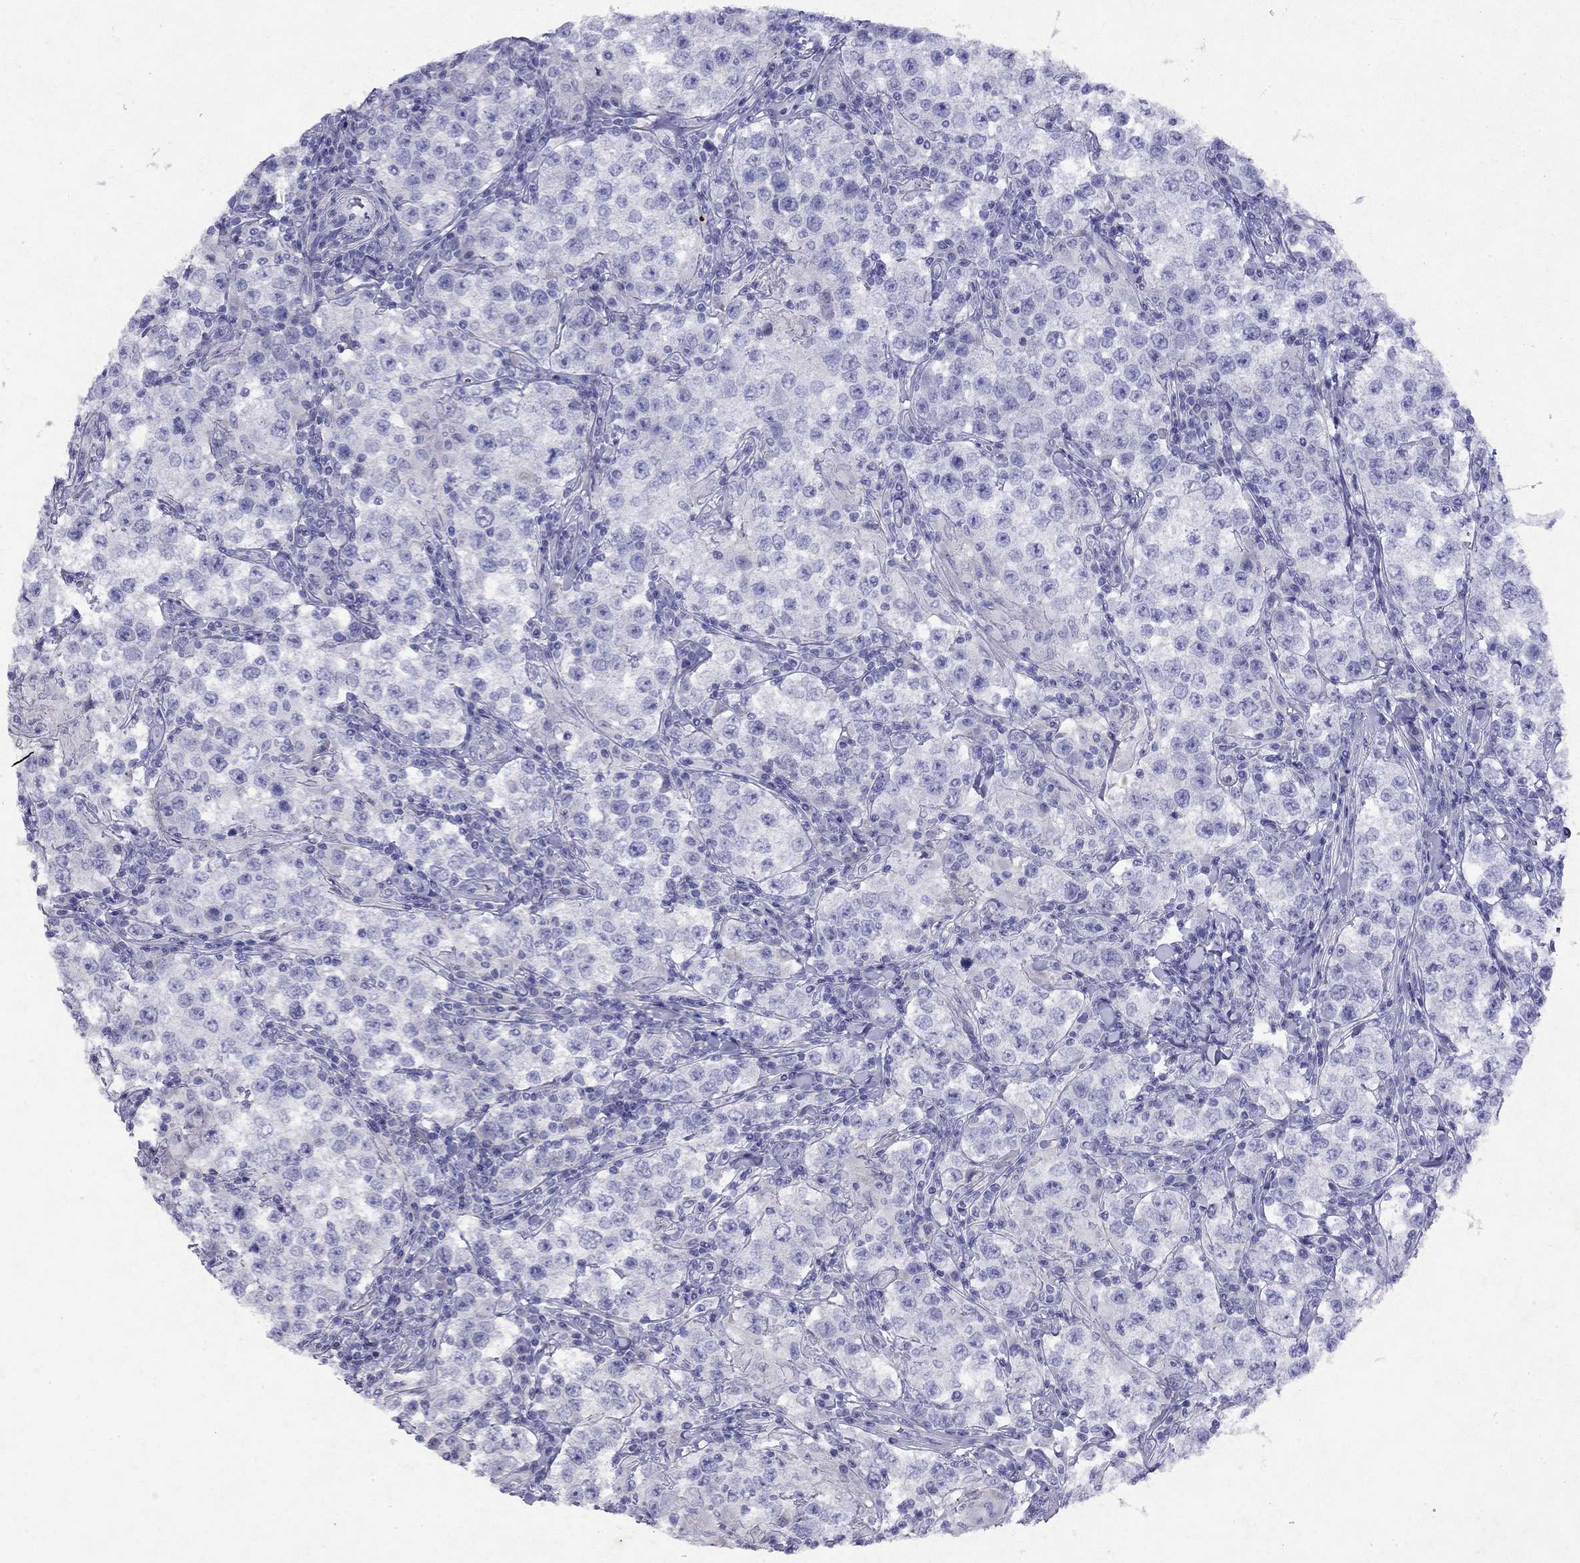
{"staining": {"intensity": "negative", "quantity": "none", "location": "none"}, "tissue": "testis cancer", "cell_type": "Tumor cells", "image_type": "cancer", "snomed": [{"axis": "morphology", "description": "Seminoma, NOS"}, {"axis": "morphology", "description": "Carcinoma, Embryonal, NOS"}, {"axis": "topography", "description": "Testis"}], "caption": "An image of testis cancer stained for a protein displays no brown staining in tumor cells.", "gene": "GNAT3", "patient": {"sex": "male", "age": 41}}